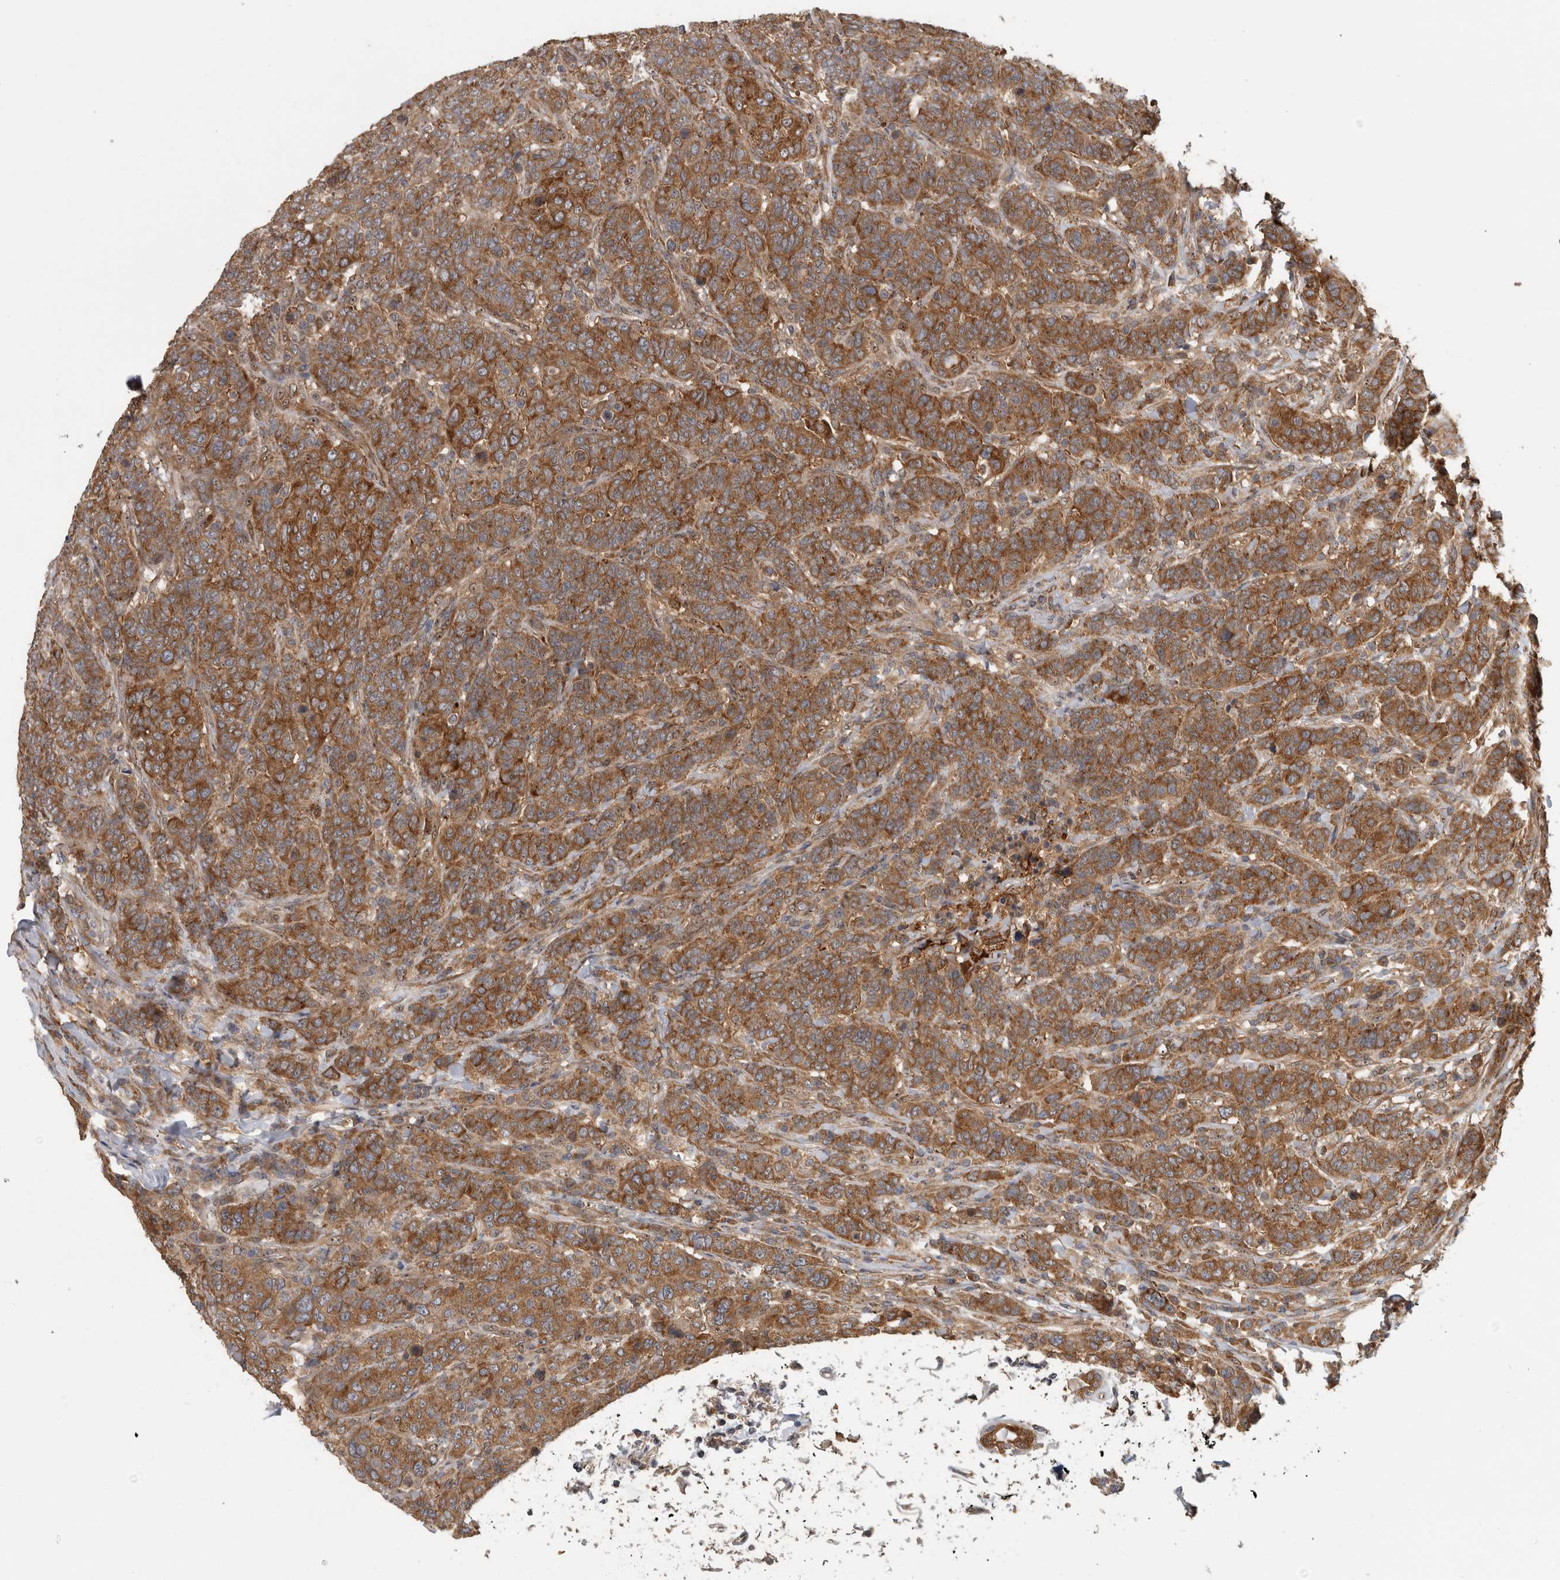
{"staining": {"intensity": "moderate", "quantity": ">75%", "location": "cytoplasmic/membranous"}, "tissue": "breast cancer", "cell_type": "Tumor cells", "image_type": "cancer", "snomed": [{"axis": "morphology", "description": "Duct carcinoma"}, {"axis": "topography", "description": "Breast"}], "caption": "A high-resolution histopathology image shows immunohistochemistry (IHC) staining of breast cancer, which shows moderate cytoplasmic/membranous expression in approximately >75% of tumor cells. Using DAB (3,3'-diaminobenzidine) (brown) and hematoxylin (blue) stains, captured at high magnification using brightfield microscopy.", "gene": "ATXN2", "patient": {"sex": "female", "age": 37}}